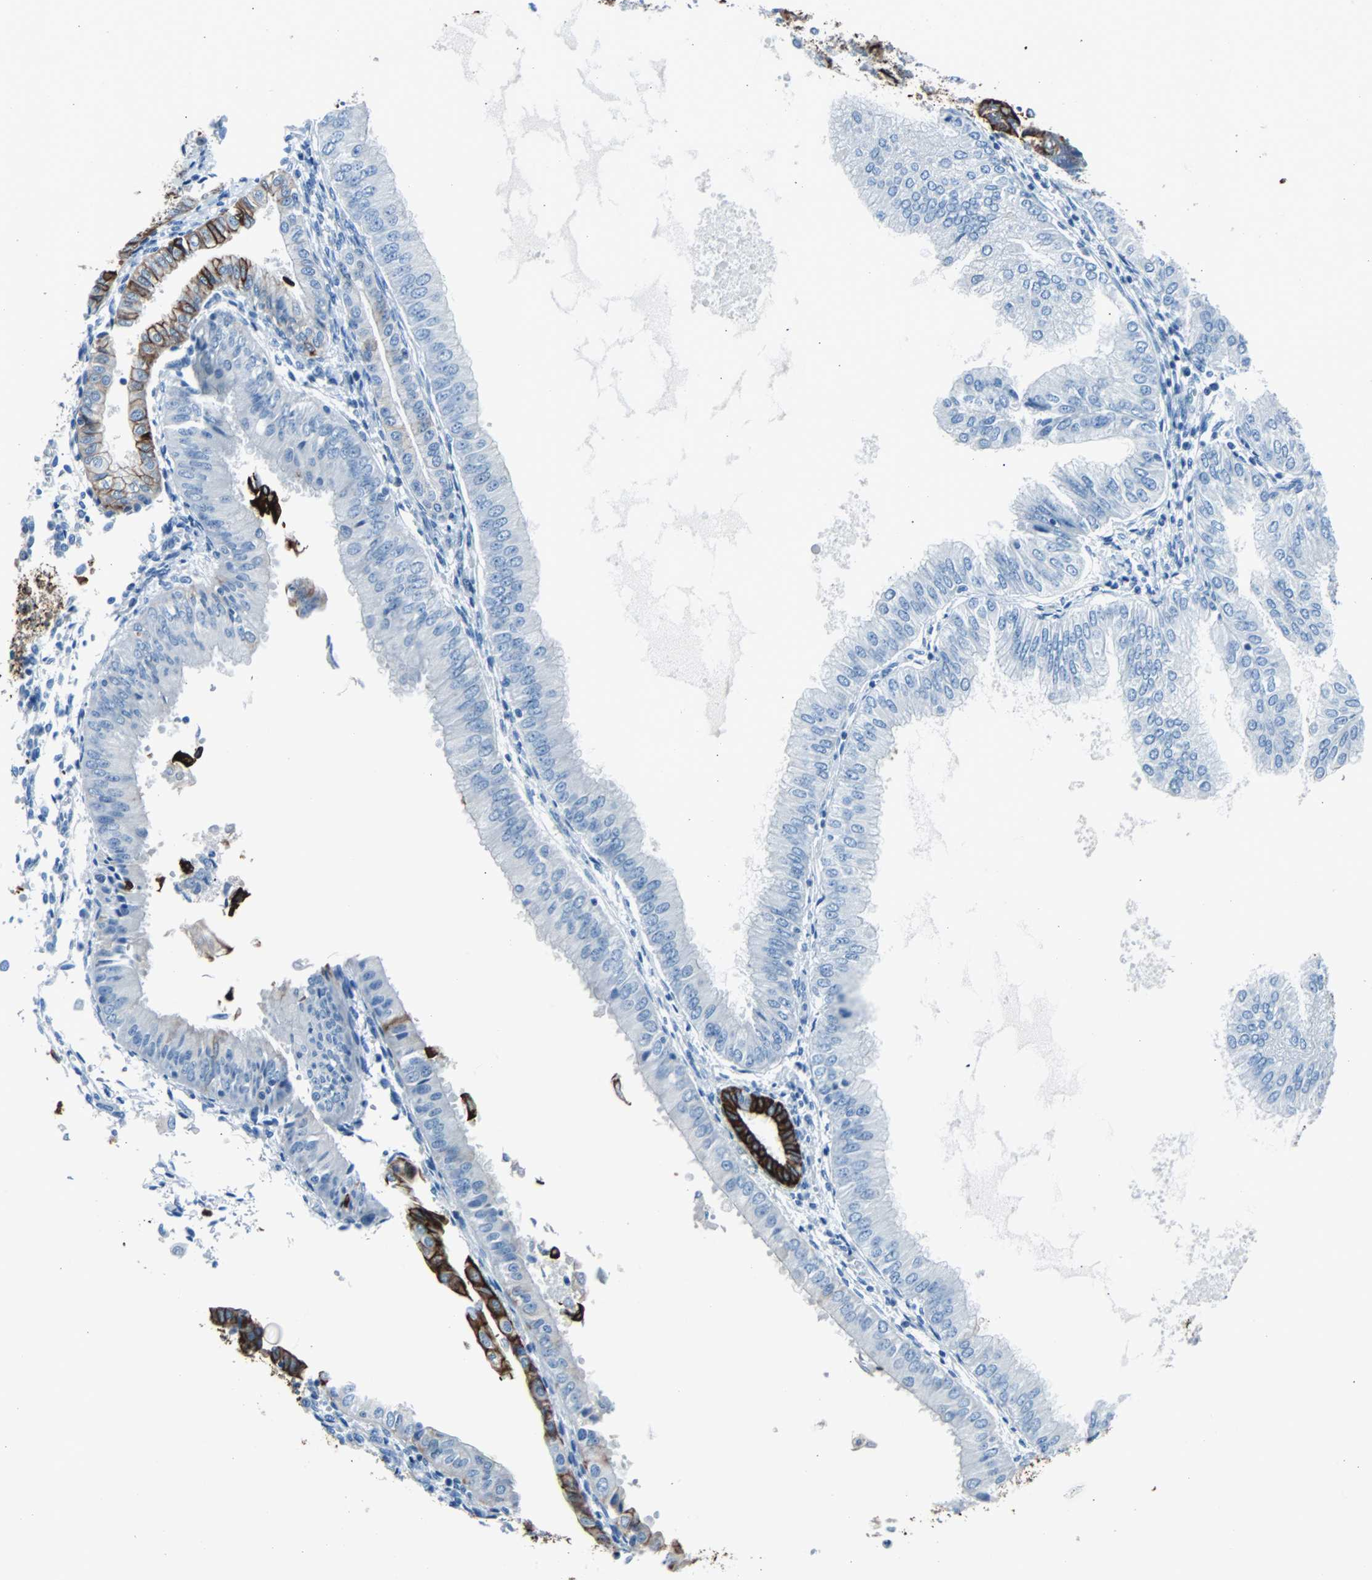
{"staining": {"intensity": "strong", "quantity": "<25%", "location": "cytoplasmic/membranous"}, "tissue": "endometrial cancer", "cell_type": "Tumor cells", "image_type": "cancer", "snomed": [{"axis": "morphology", "description": "Adenocarcinoma, NOS"}, {"axis": "topography", "description": "Endometrium"}], "caption": "The photomicrograph displays a brown stain indicating the presence of a protein in the cytoplasmic/membranous of tumor cells in endometrial adenocarcinoma.", "gene": "KRT7", "patient": {"sex": "female", "age": 53}}